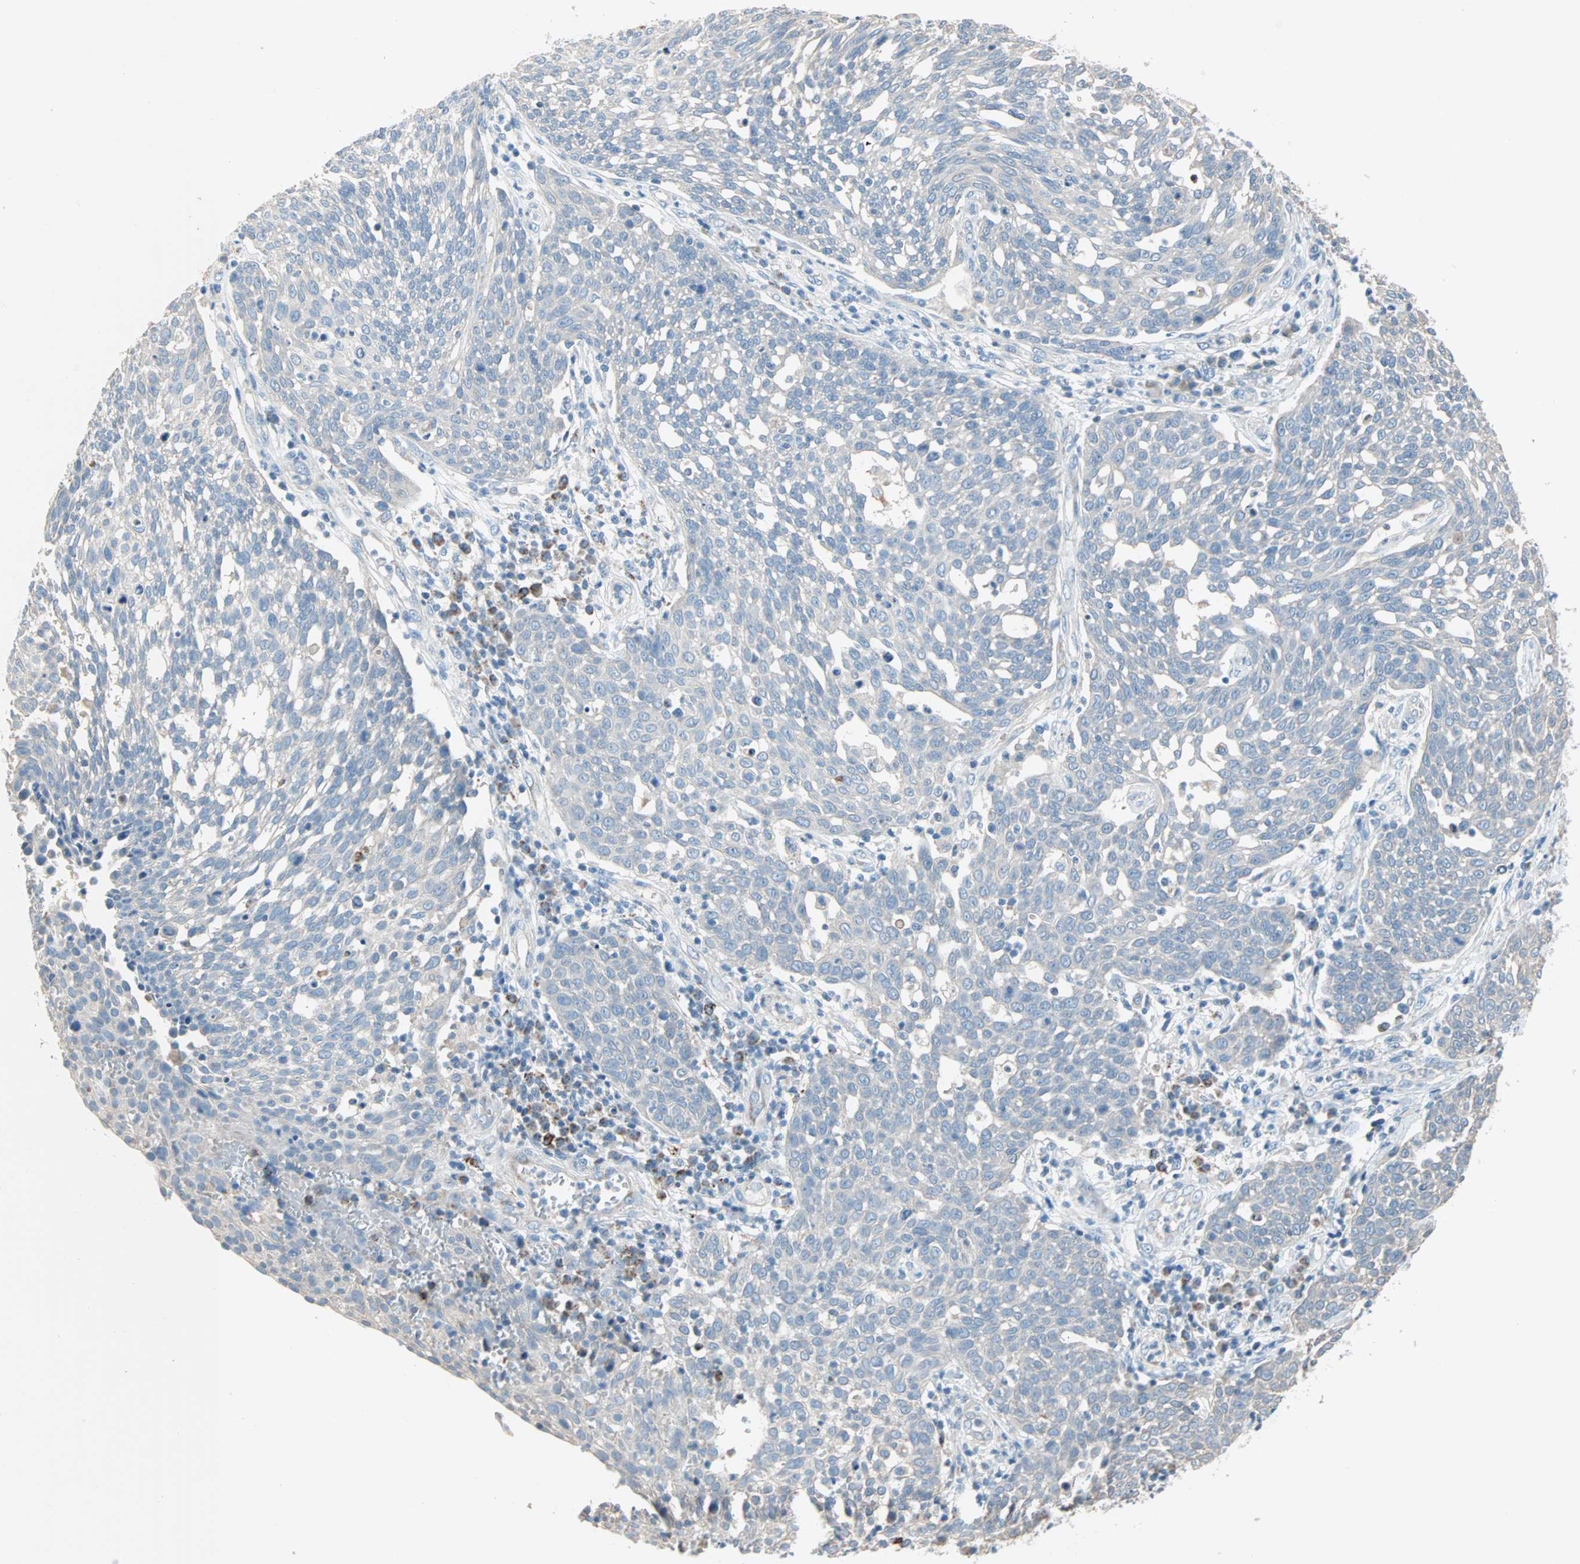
{"staining": {"intensity": "negative", "quantity": "none", "location": "none"}, "tissue": "cervical cancer", "cell_type": "Tumor cells", "image_type": "cancer", "snomed": [{"axis": "morphology", "description": "Squamous cell carcinoma, NOS"}, {"axis": "topography", "description": "Cervix"}], "caption": "Image shows no significant protein positivity in tumor cells of squamous cell carcinoma (cervical).", "gene": "ACVRL1", "patient": {"sex": "female", "age": 34}}